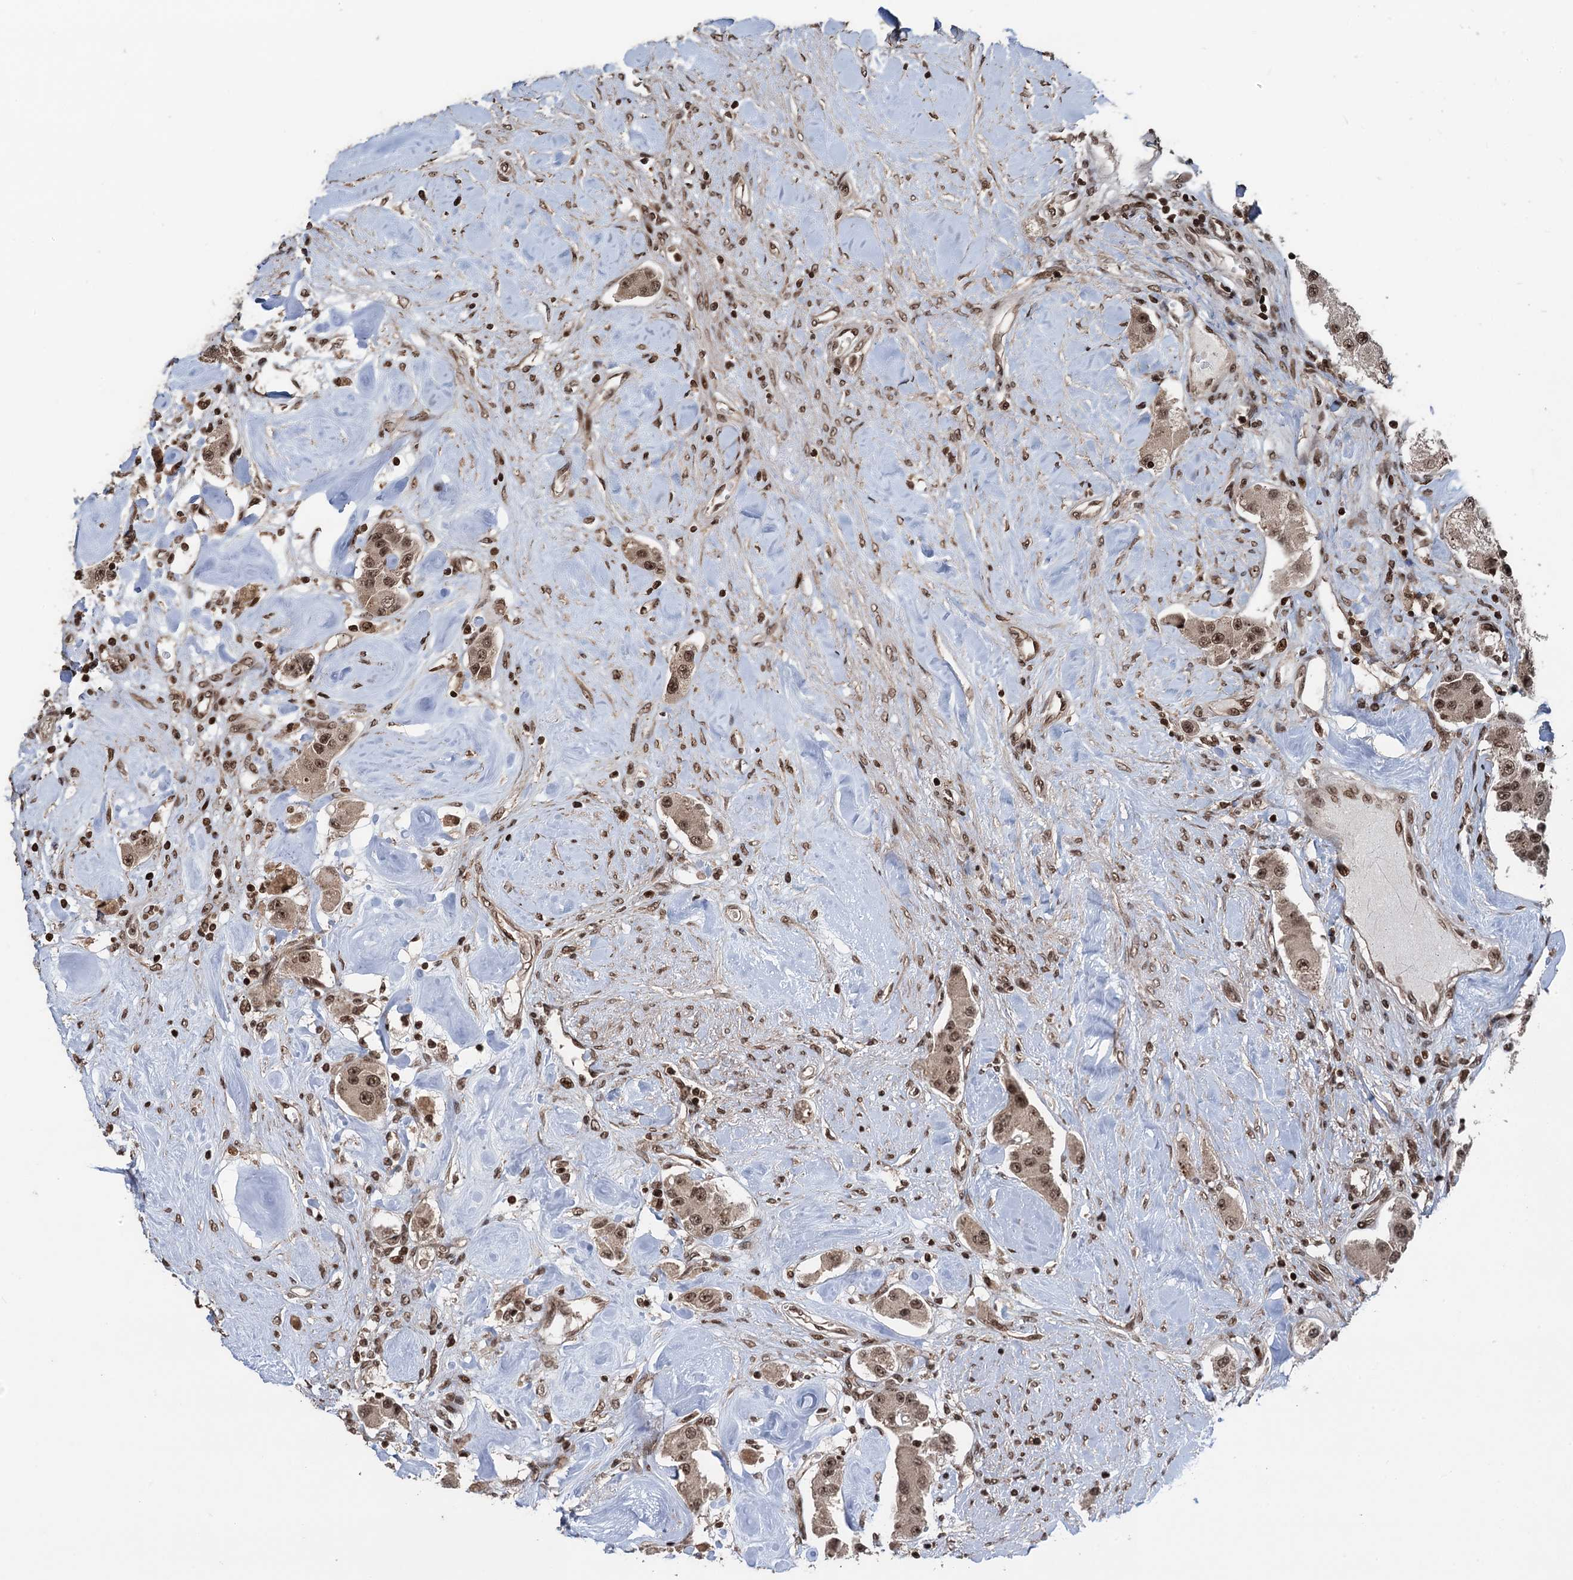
{"staining": {"intensity": "moderate", "quantity": ">75%", "location": "cytoplasmic/membranous,nuclear"}, "tissue": "carcinoid", "cell_type": "Tumor cells", "image_type": "cancer", "snomed": [{"axis": "morphology", "description": "Carcinoid, malignant, NOS"}, {"axis": "topography", "description": "Pancreas"}], "caption": "Carcinoid stained for a protein (brown) displays moderate cytoplasmic/membranous and nuclear positive staining in about >75% of tumor cells.", "gene": "ZNF169", "patient": {"sex": "male", "age": 41}}